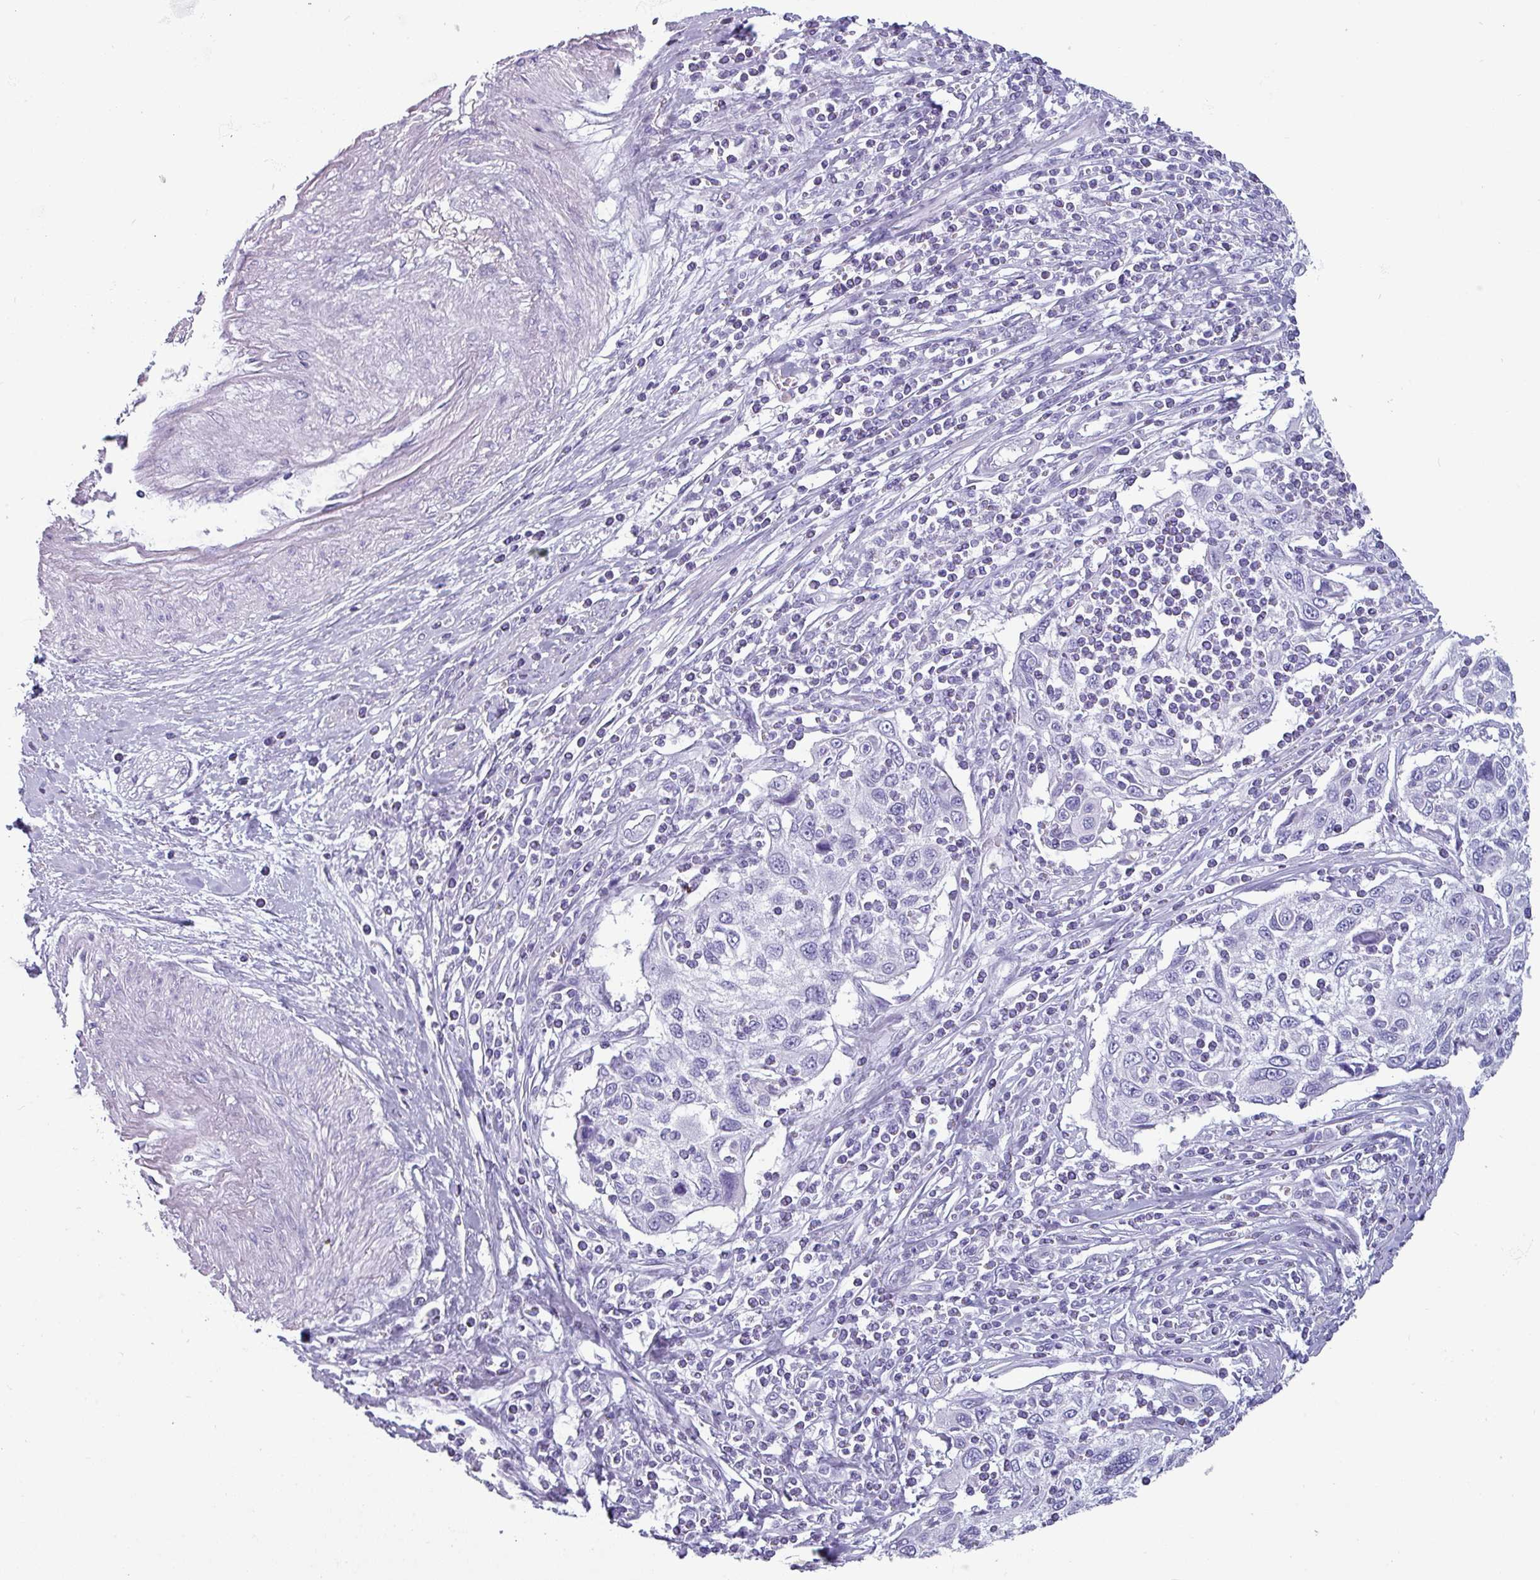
{"staining": {"intensity": "negative", "quantity": "none", "location": "none"}, "tissue": "cervical cancer", "cell_type": "Tumor cells", "image_type": "cancer", "snomed": [{"axis": "morphology", "description": "Squamous cell carcinoma, NOS"}, {"axis": "topography", "description": "Cervix"}], "caption": "This micrograph is of squamous cell carcinoma (cervical) stained with immunohistochemistry (IHC) to label a protein in brown with the nuclei are counter-stained blue. There is no staining in tumor cells.", "gene": "CRYBB2", "patient": {"sex": "female", "age": 70}}